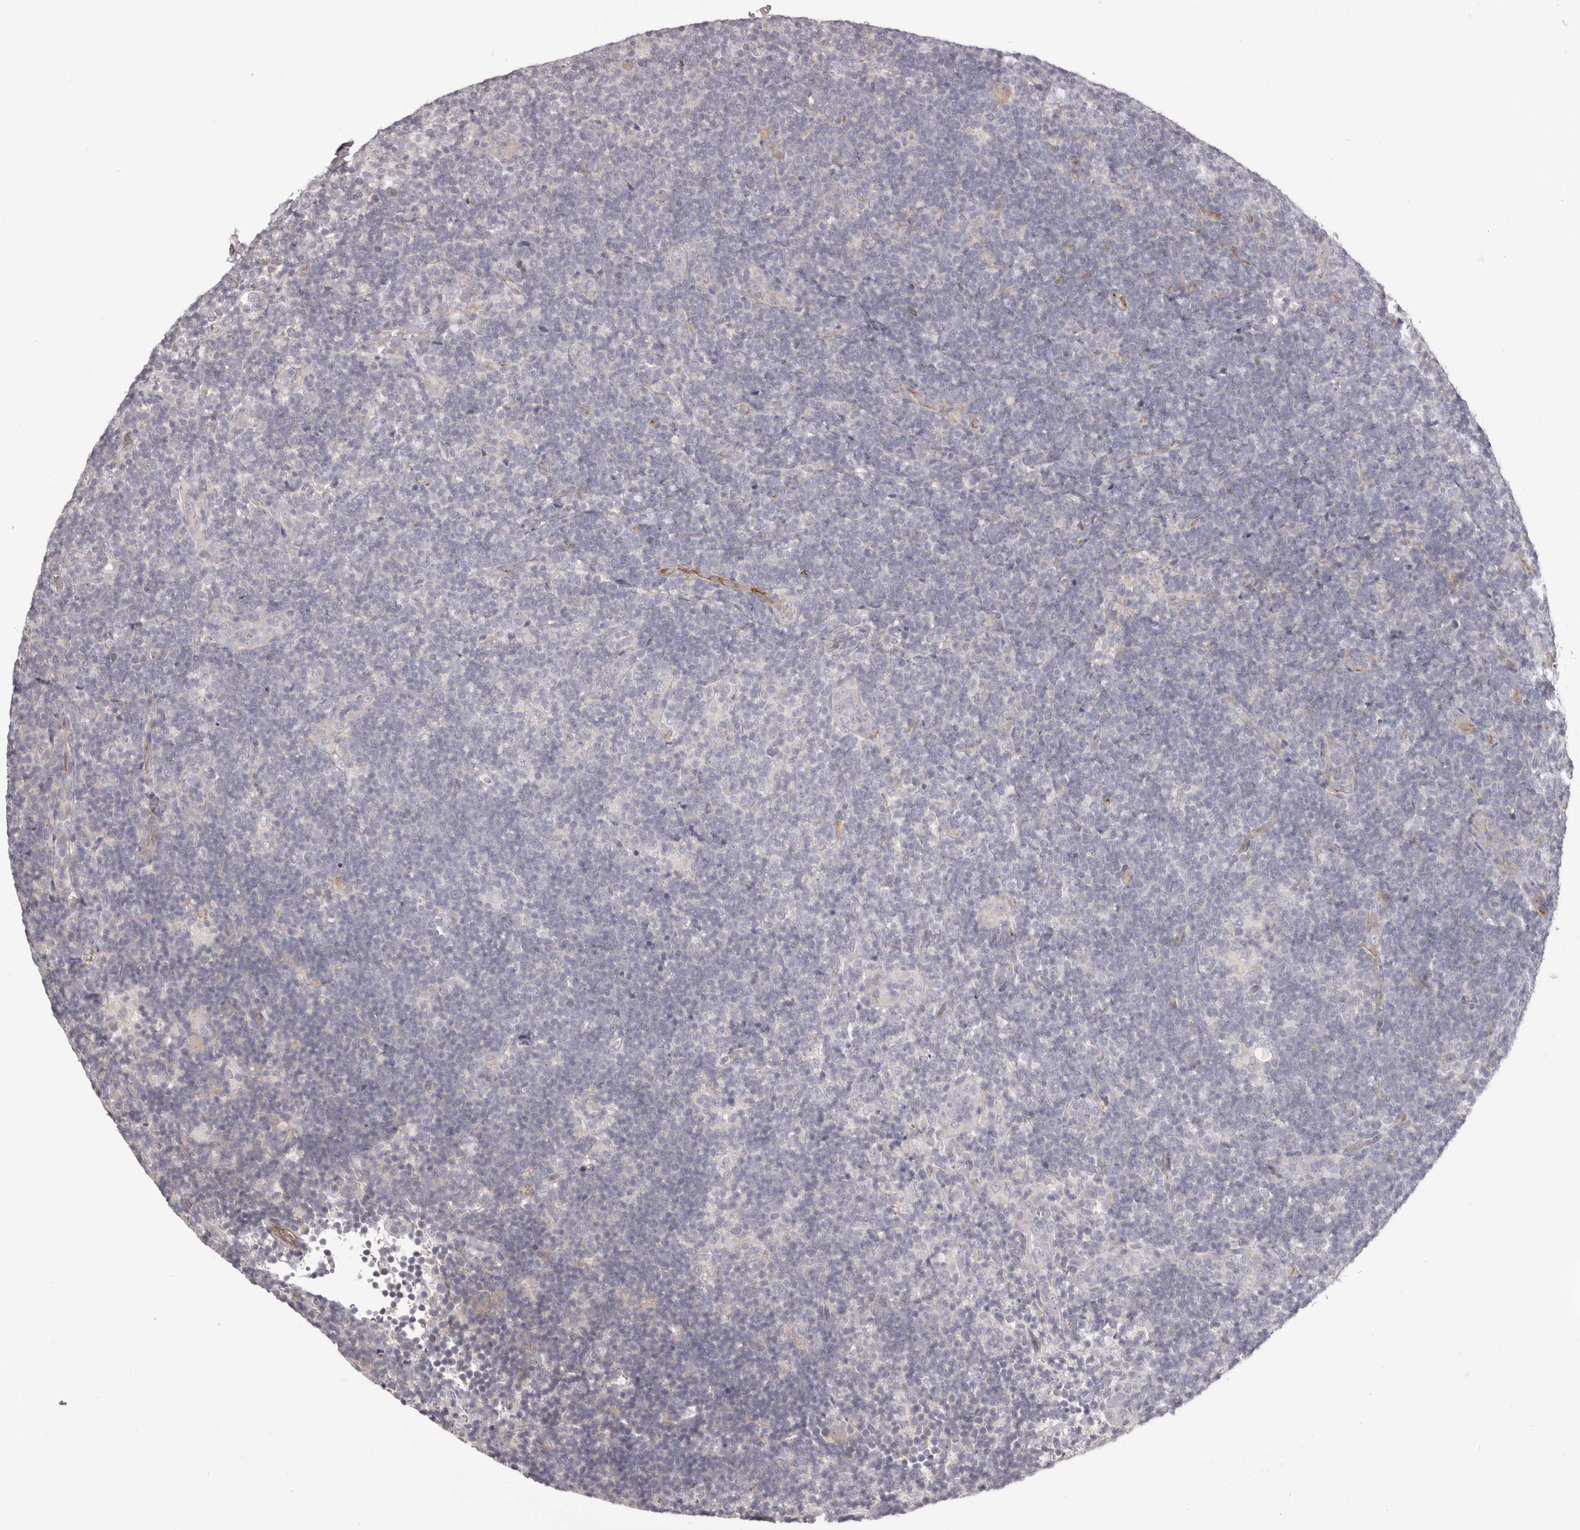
{"staining": {"intensity": "negative", "quantity": "none", "location": "none"}, "tissue": "lymphoma", "cell_type": "Tumor cells", "image_type": "cancer", "snomed": [{"axis": "morphology", "description": "Hodgkin's disease, NOS"}, {"axis": "topography", "description": "Lymph node"}], "caption": "High power microscopy image of an IHC image of Hodgkin's disease, revealing no significant expression in tumor cells.", "gene": "OTUD3", "patient": {"sex": "female", "age": 57}}